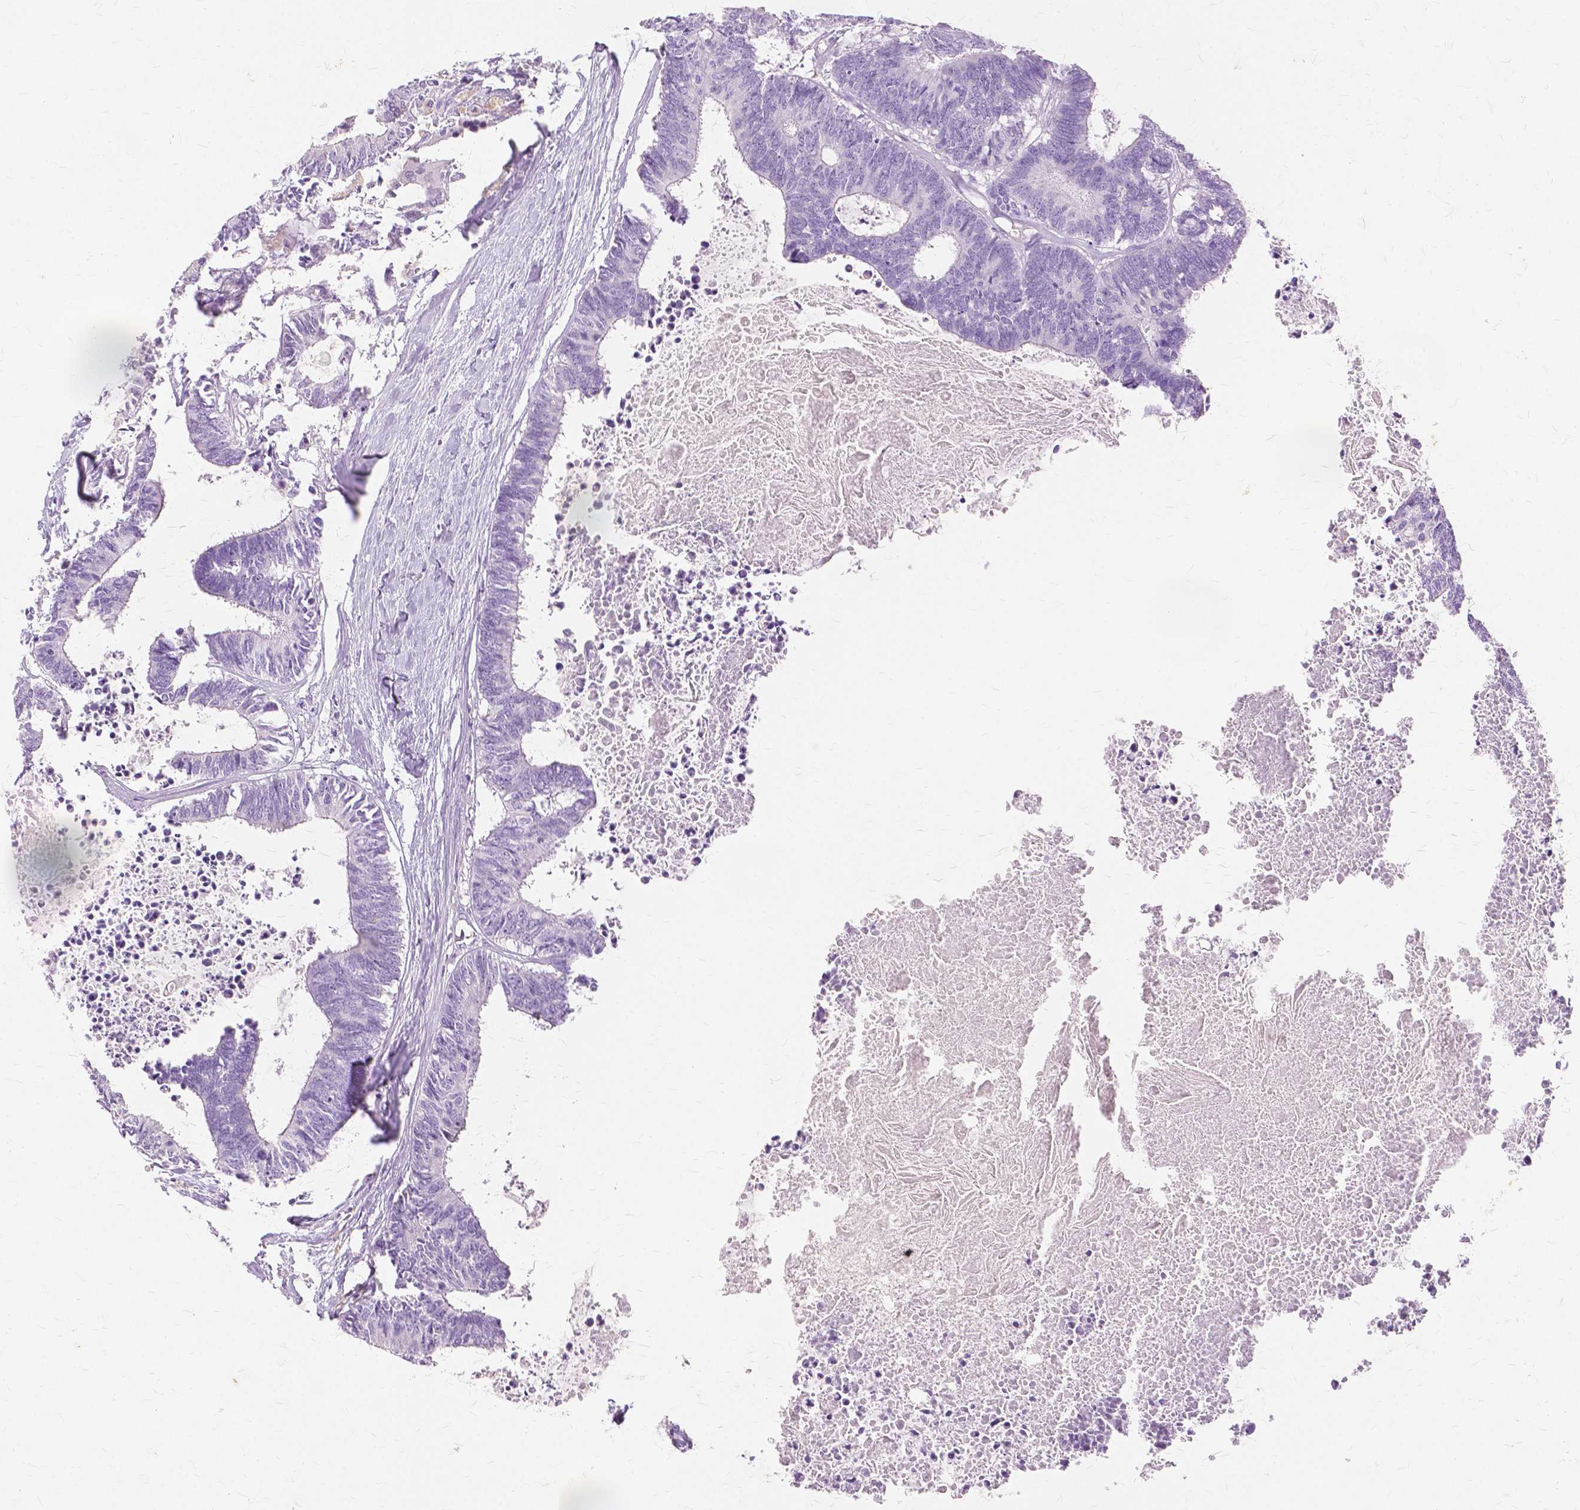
{"staining": {"intensity": "negative", "quantity": "none", "location": "none"}, "tissue": "colorectal cancer", "cell_type": "Tumor cells", "image_type": "cancer", "snomed": [{"axis": "morphology", "description": "Adenocarcinoma, NOS"}, {"axis": "topography", "description": "Colon"}, {"axis": "topography", "description": "Rectum"}], "caption": "Tumor cells are negative for protein expression in human colorectal cancer.", "gene": "TGM1", "patient": {"sex": "male", "age": 57}}